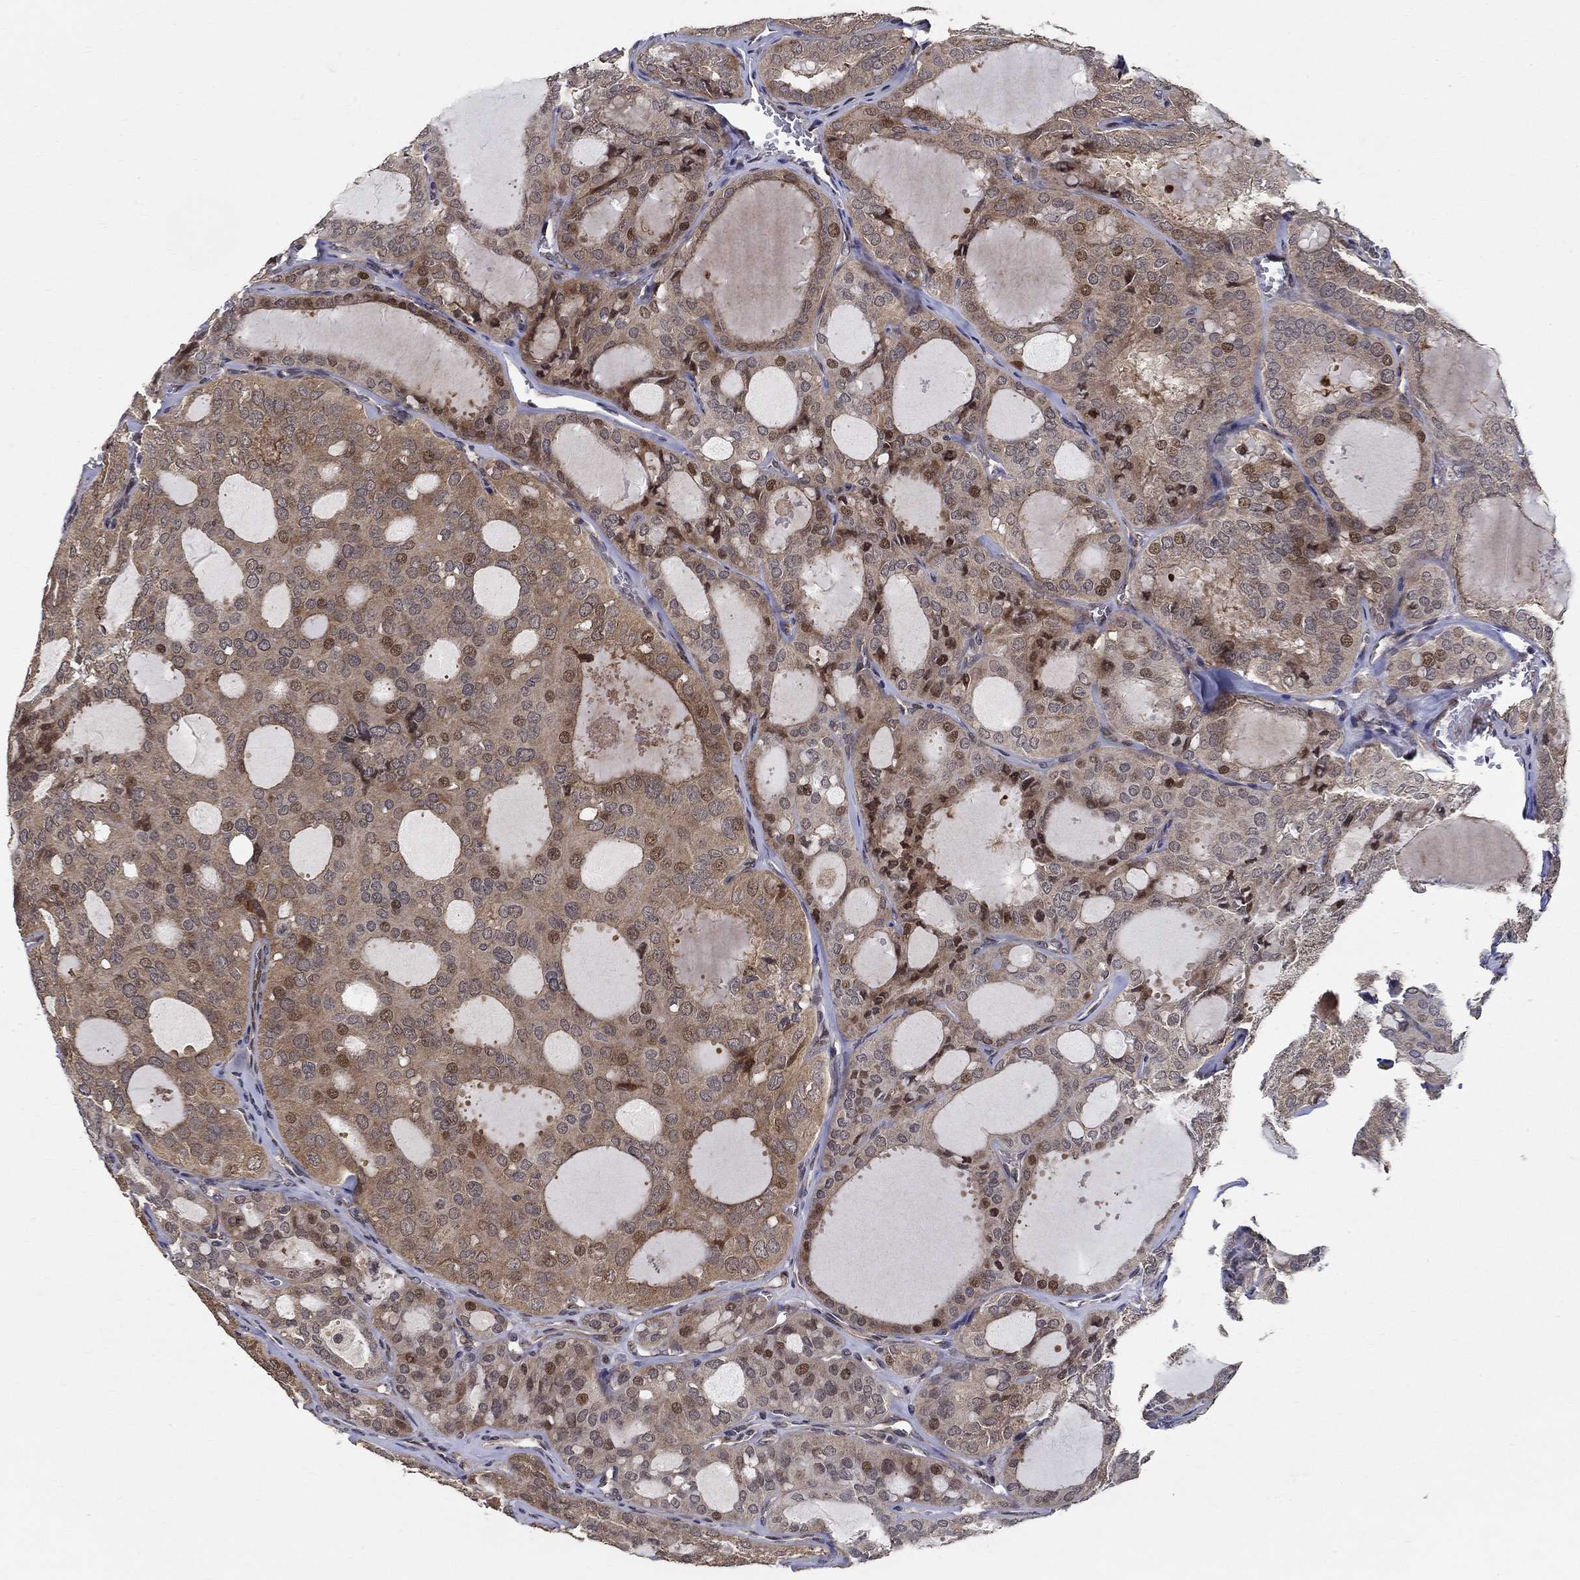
{"staining": {"intensity": "strong", "quantity": "<25%", "location": "nuclear"}, "tissue": "thyroid cancer", "cell_type": "Tumor cells", "image_type": "cancer", "snomed": [{"axis": "morphology", "description": "Follicular adenoma carcinoma, NOS"}, {"axis": "topography", "description": "Thyroid gland"}], "caption": "IHC micrograph of thyroid cancer (follicular adenoma carcinoma) stained for a protein (brown), which displays medium levels of strong nuclear staining in approximately <25% of tumor cells.", "gene": "ZNF594", "patient": {"sex": "male", "age": 75}}